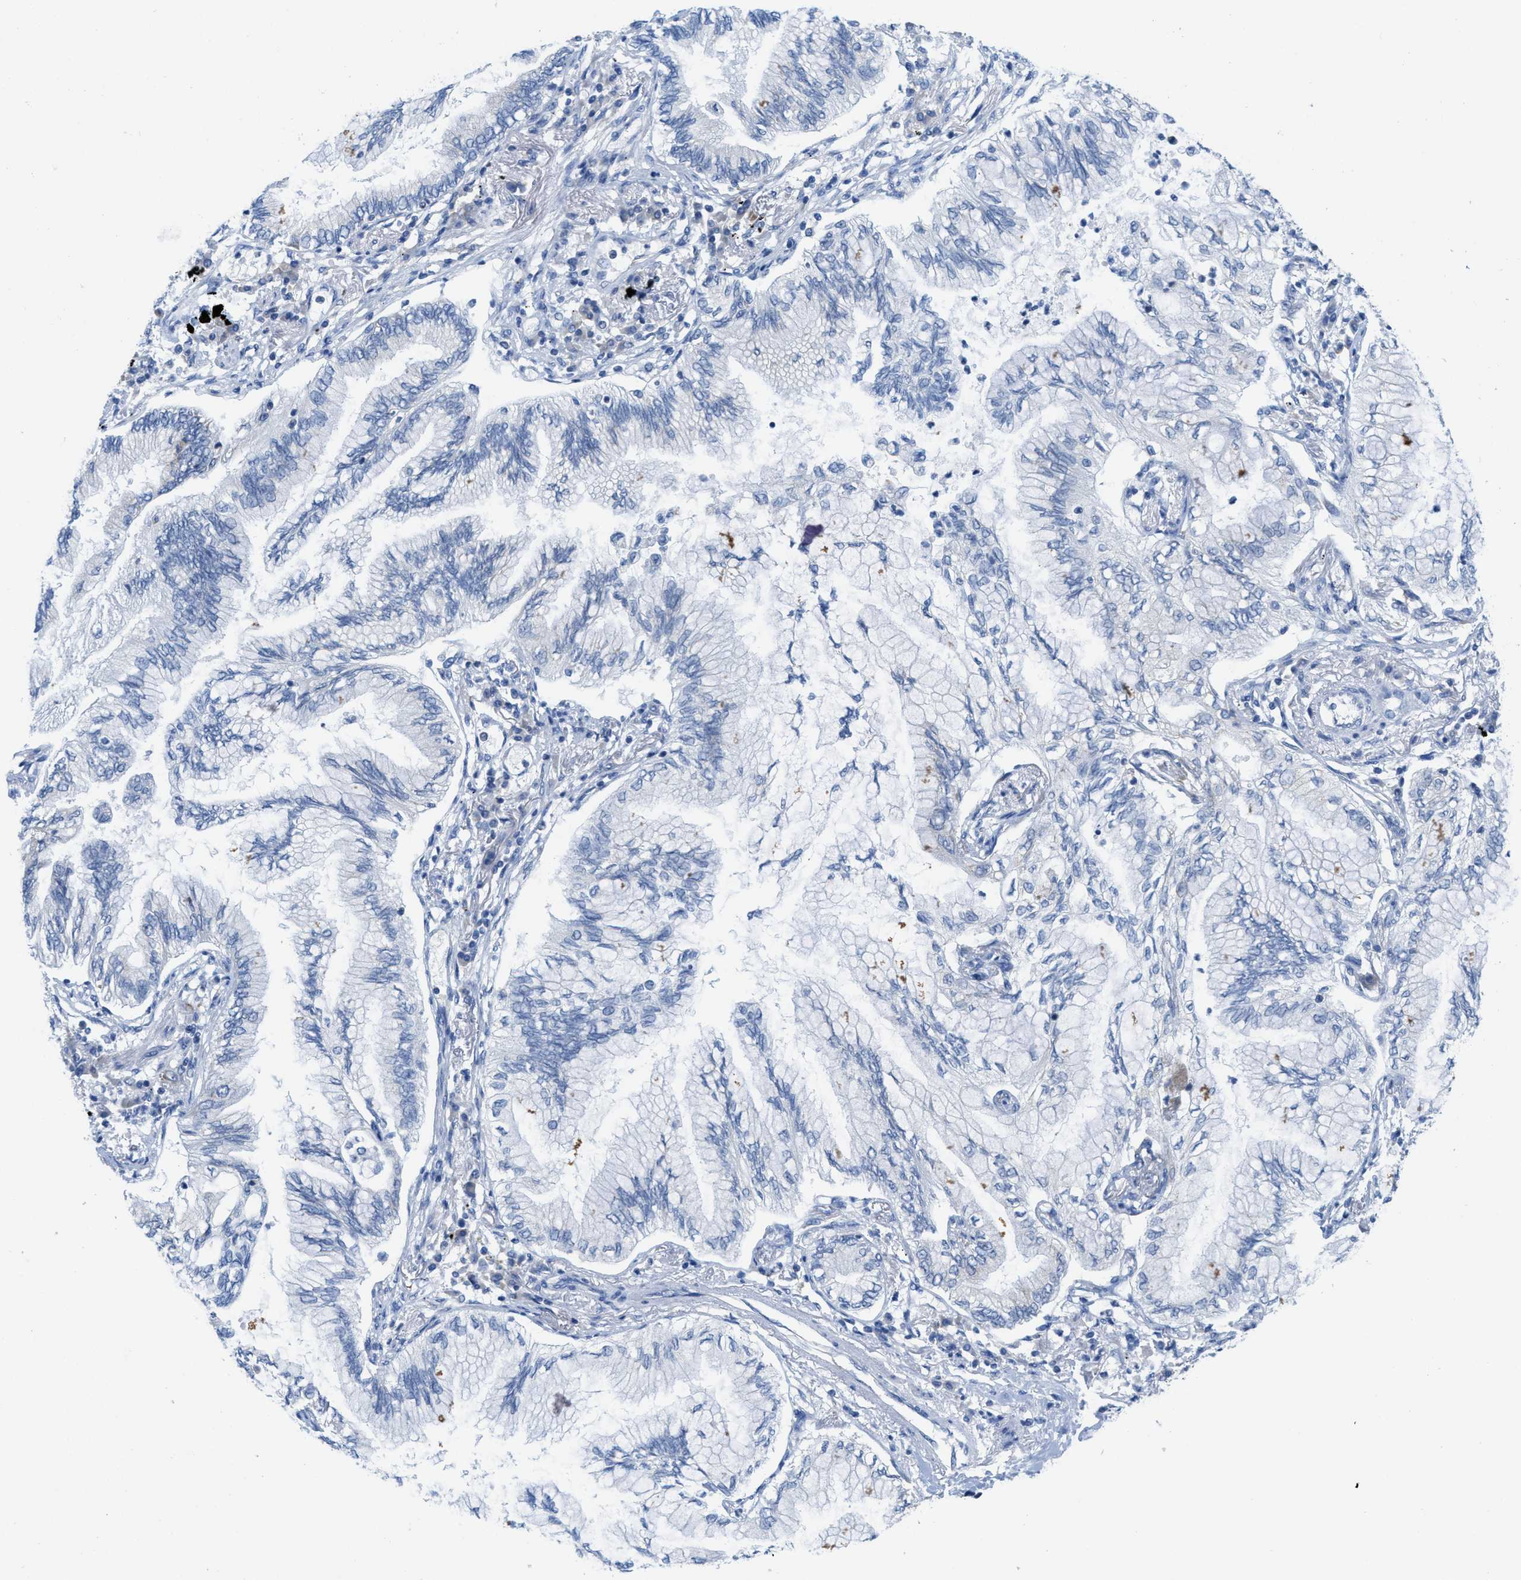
{"staining": {"intensity": "negative", "quantity": "none", "location": "none"}, "tissue": "lung cancer", "cell_type": "Tumor cells", "image_type": "cancer", "snomed": [{"axis": "morphology", "description": "Normal tissue, NOS"}, {"axis": "morphology", "description": "Adenocarcinoma, NOS"}, {"axis": "topography", "description": "Bronchus"}, {"axis": "topography", "description": "Lung"}], "caption": "The immunohistochemistry (IHC) histopathology image has no significant positivity in tumor cells of lung cancer (adenocarcinoma) tissue. (DAB IHC visualized using brightfield microscopy, high magnification).", "gene": "PTDSS1", "patient": {"sex": "female", "age": 70}}